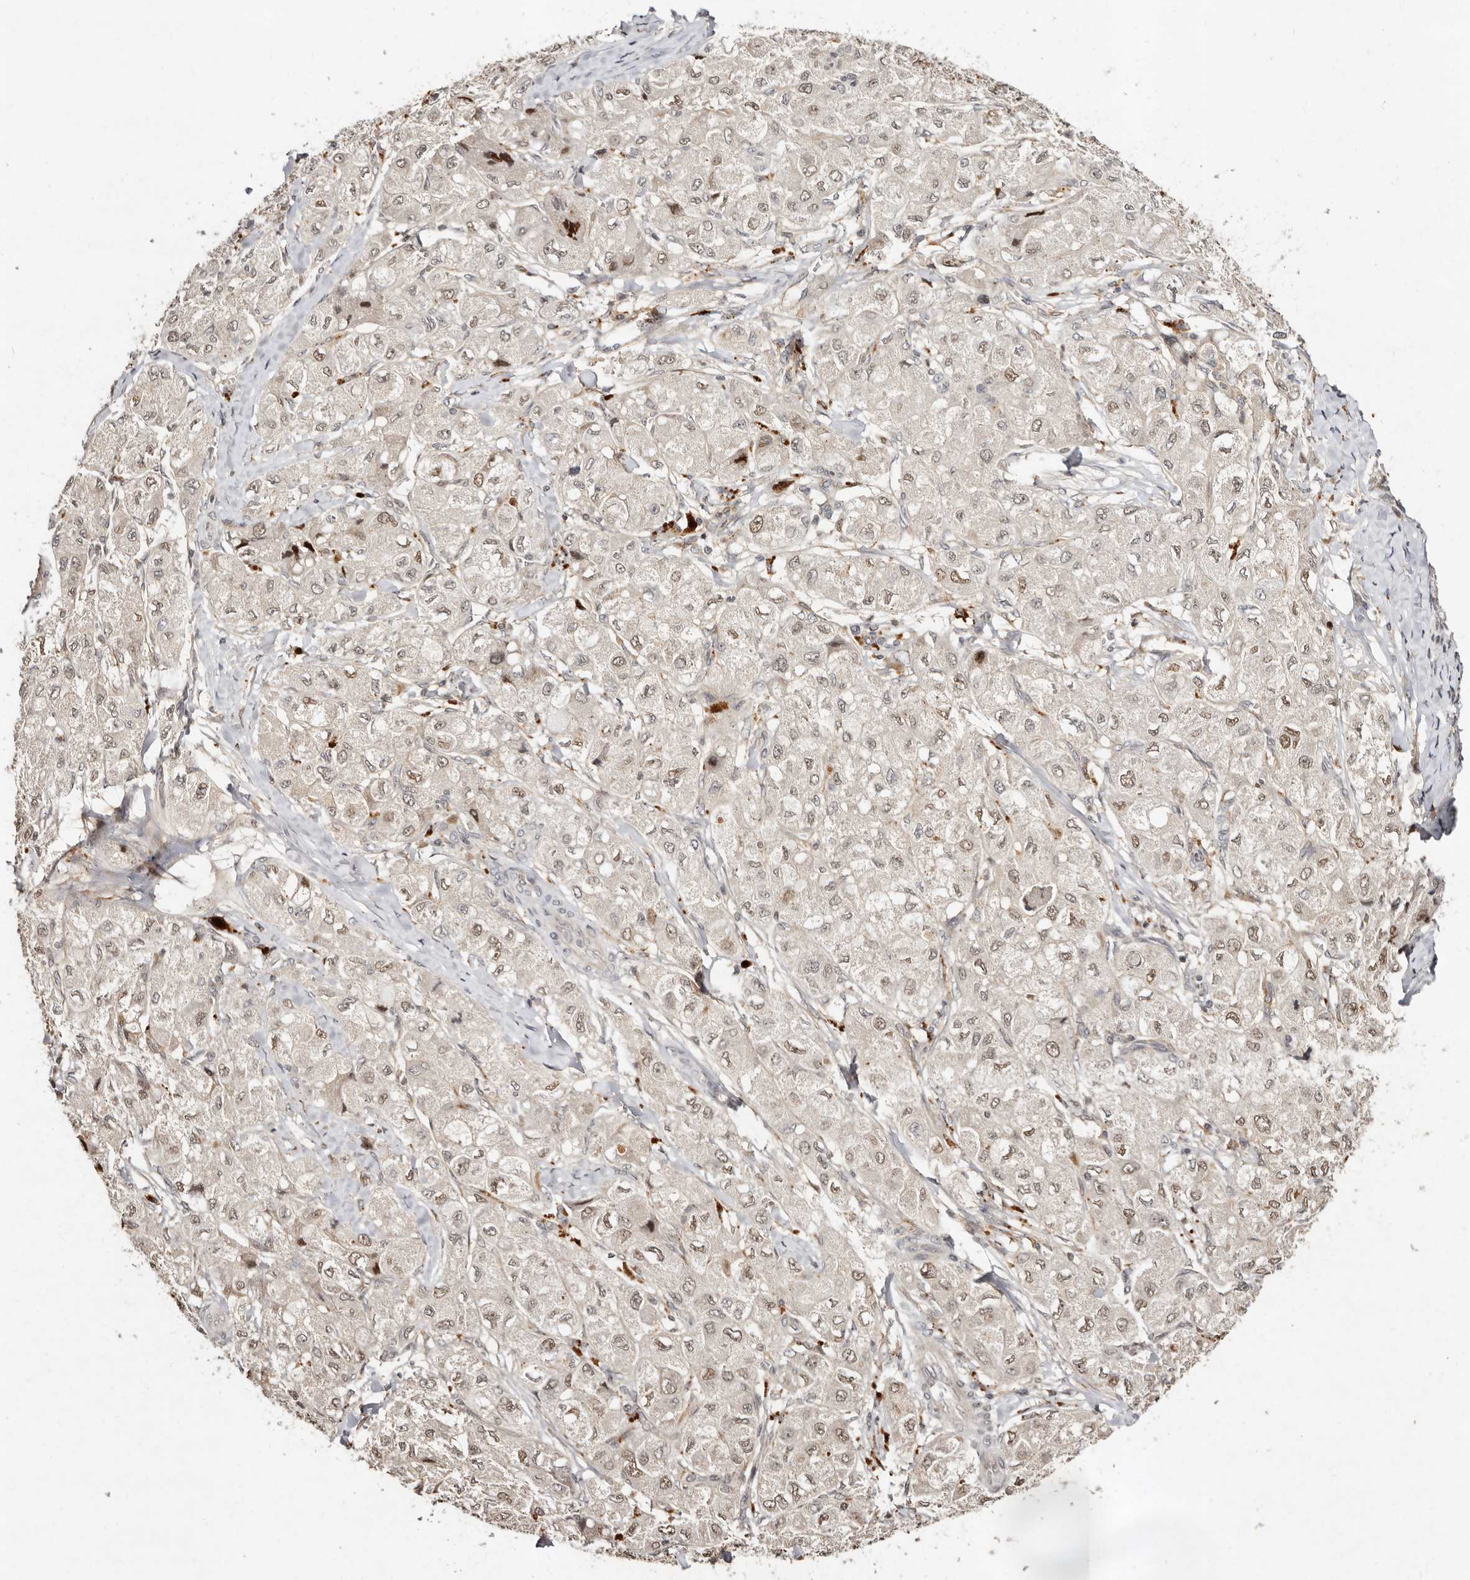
{"staining": {"intensity": "weak", "quantity": ">75%", "location": "nuclear"}, "tissue": "liver cancer", "cell_type": "Tumor cells", "image_type": "cancer", "snomed": [{"axis": "morphology", "description": "Carcinoma, Hepatocellular, NOS"}, {"axis": "topography", "description": "Liver"}], "caption": "There is low levels of weak nuclear positivity in tumor cells of hepatocellular carcinoma (liver), as demonstrated by immunohistochemical staining (brown color).", "gene": "LCORL", "patient": {"sex": "male", "age": 80}}